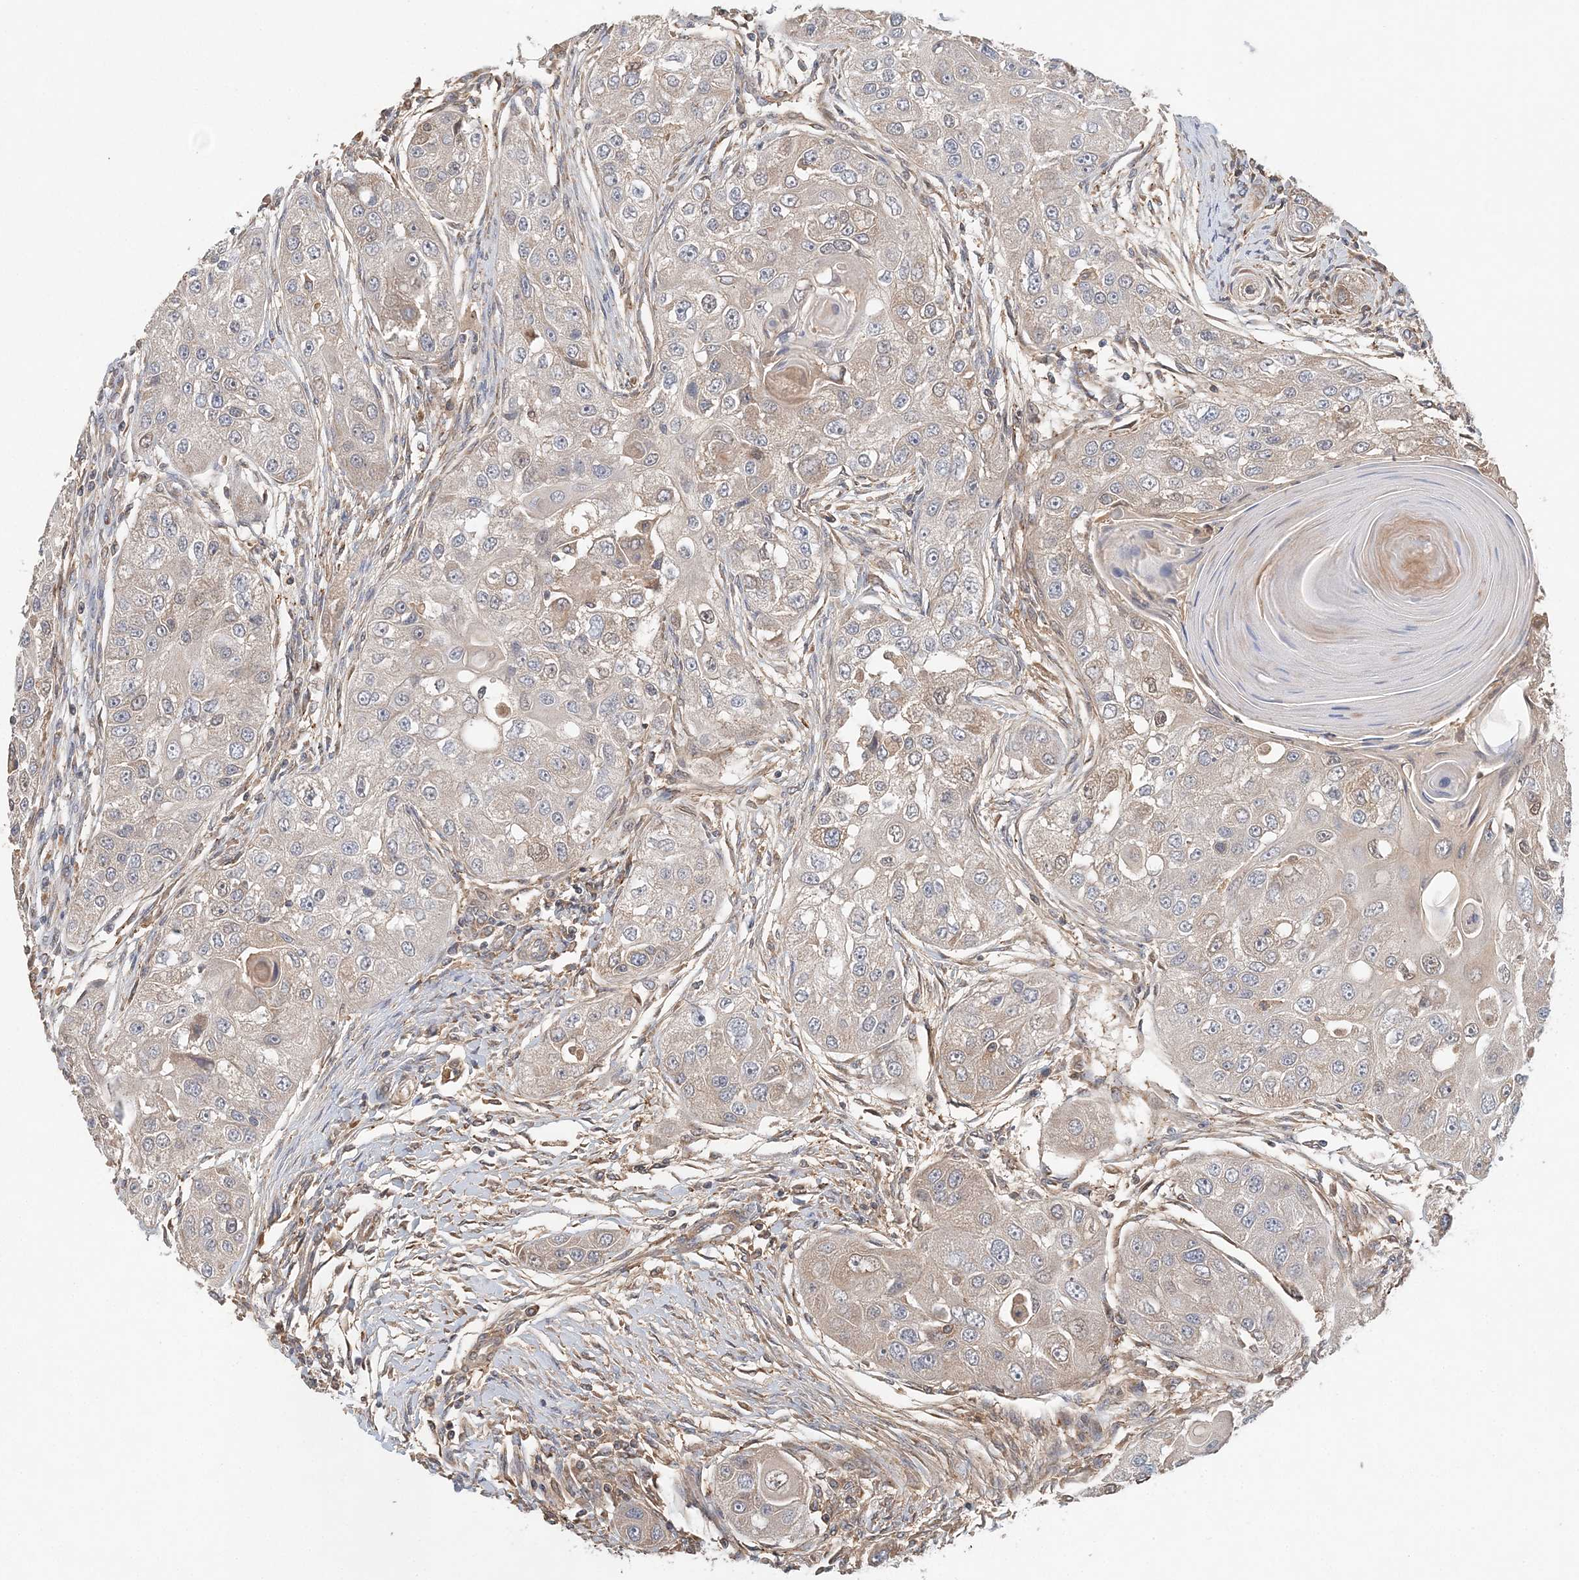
{"staining": {"intensity": "weak", "quantity": "<25%", "location": "cytoplasmic/membranous"}, "tissue": "head and neck cancer", "cell_type": "Tumor cells", "image_type": "cancer", "snomed": [{"axis": "morphology", "description": "Normal tissue, NOS"}, {"axis": "morphology", "description": "Squamous cell carcinoma, NOS"}, {"axis": "topography", "description": "Skeletal muscle"}, {"axis": "topography", "description": "Head-Neck"}], "caption": "This is an IHC image of human squamous cell carcinoma (head and neck). There is no positivity in tumor cells.", "gene": "SYCP3", "patient": {"sex": "male", "age": 51}}